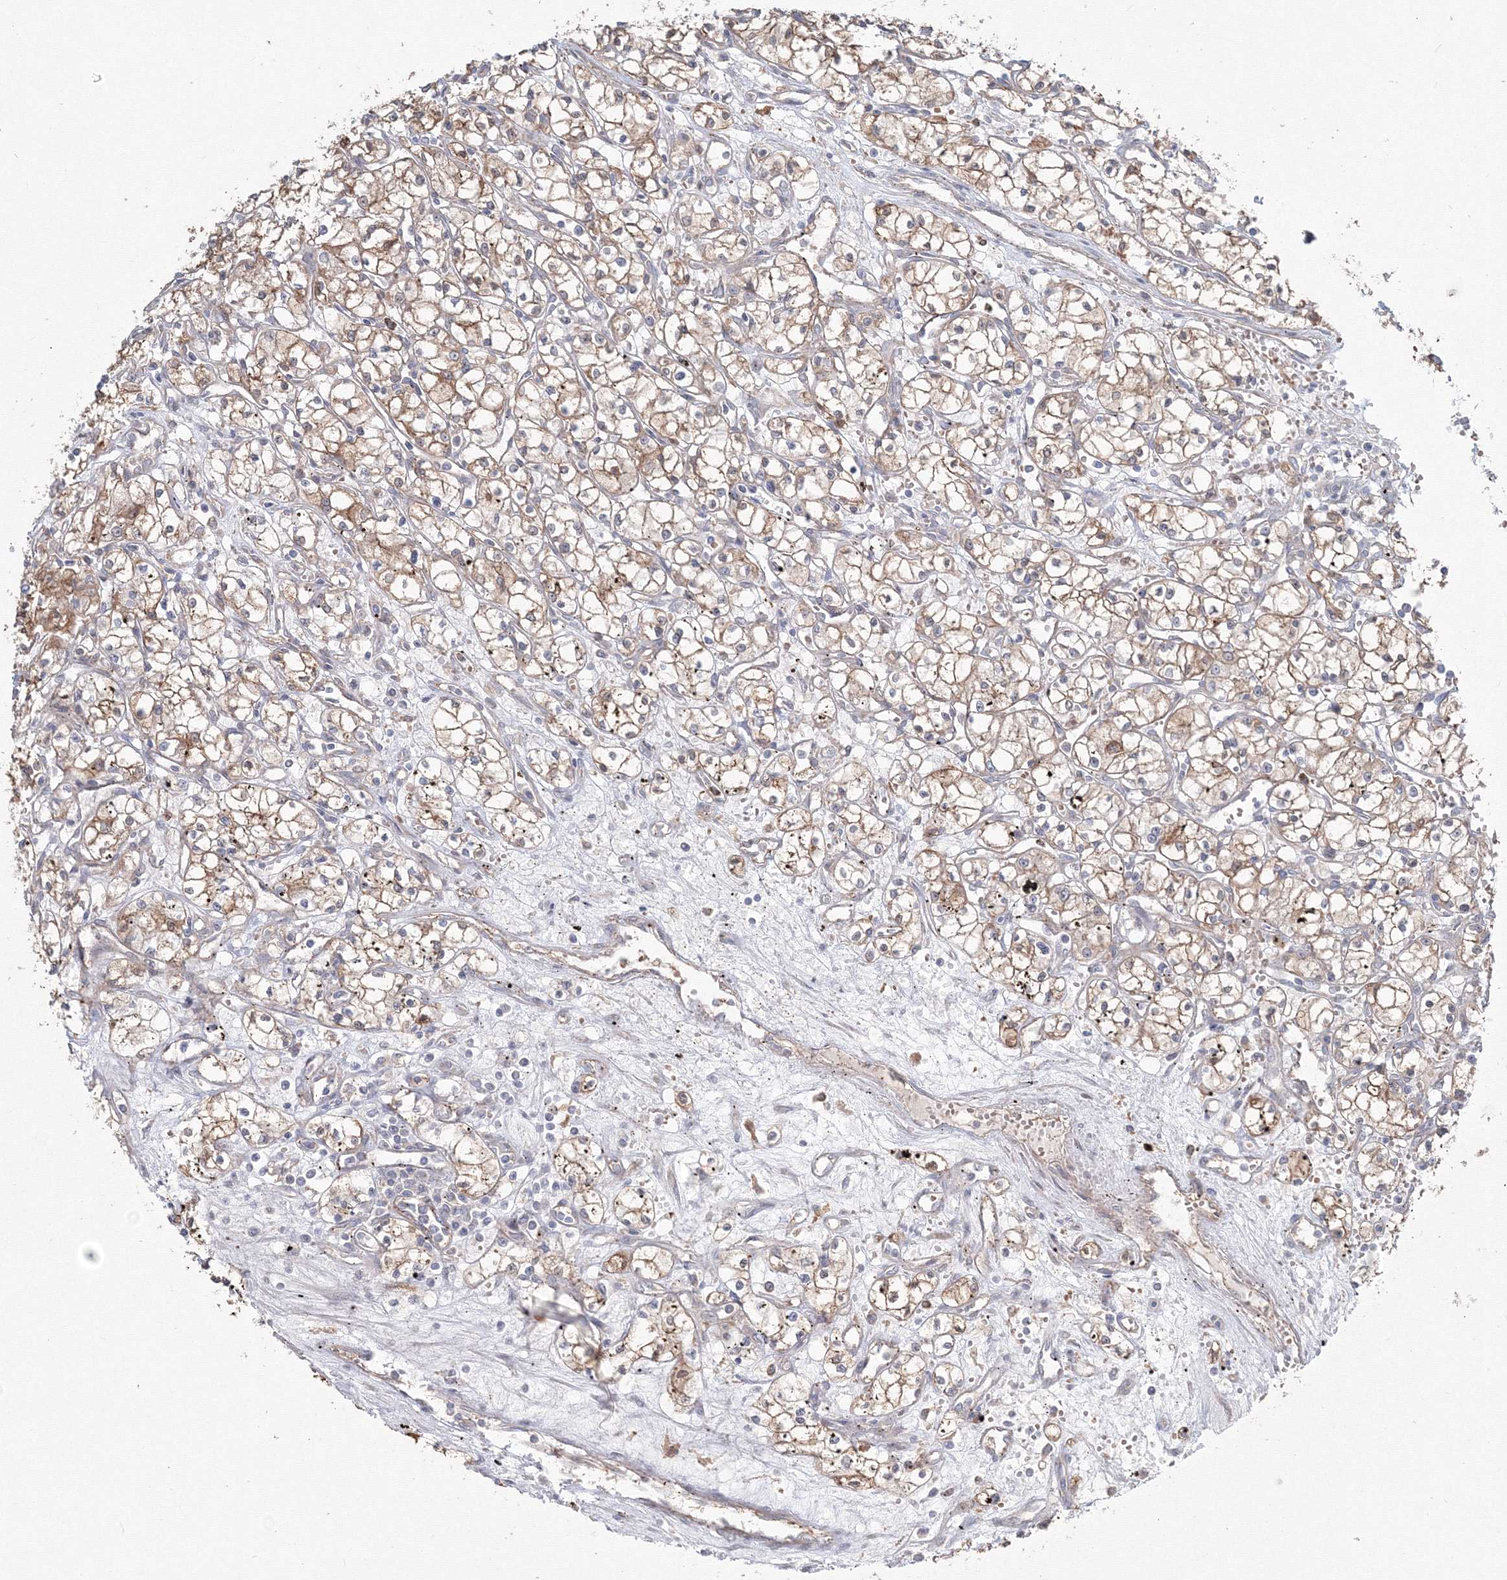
{"staining": {"intensity": "moderate", "quantity": ">75%", "location": "cytoplasmic/membranous"}, "tissue": "renal cancer", "cell_type": "Tumor cells", "image_type": "cancer", "snomed": [{"axis": "morphology", "description": "Adenocarcinoma, NOS"}, {"axis": "topography", "description": "Kidney"}], "caption": "Immunohistochemical staining of renal cancer (adenocarcinoma) reveals moderate cytoplasmic/membranous protein expression in about >75% of tumor cells.", "gene": "MKRN2", "patient": {"sex": "male", "age": 59}}